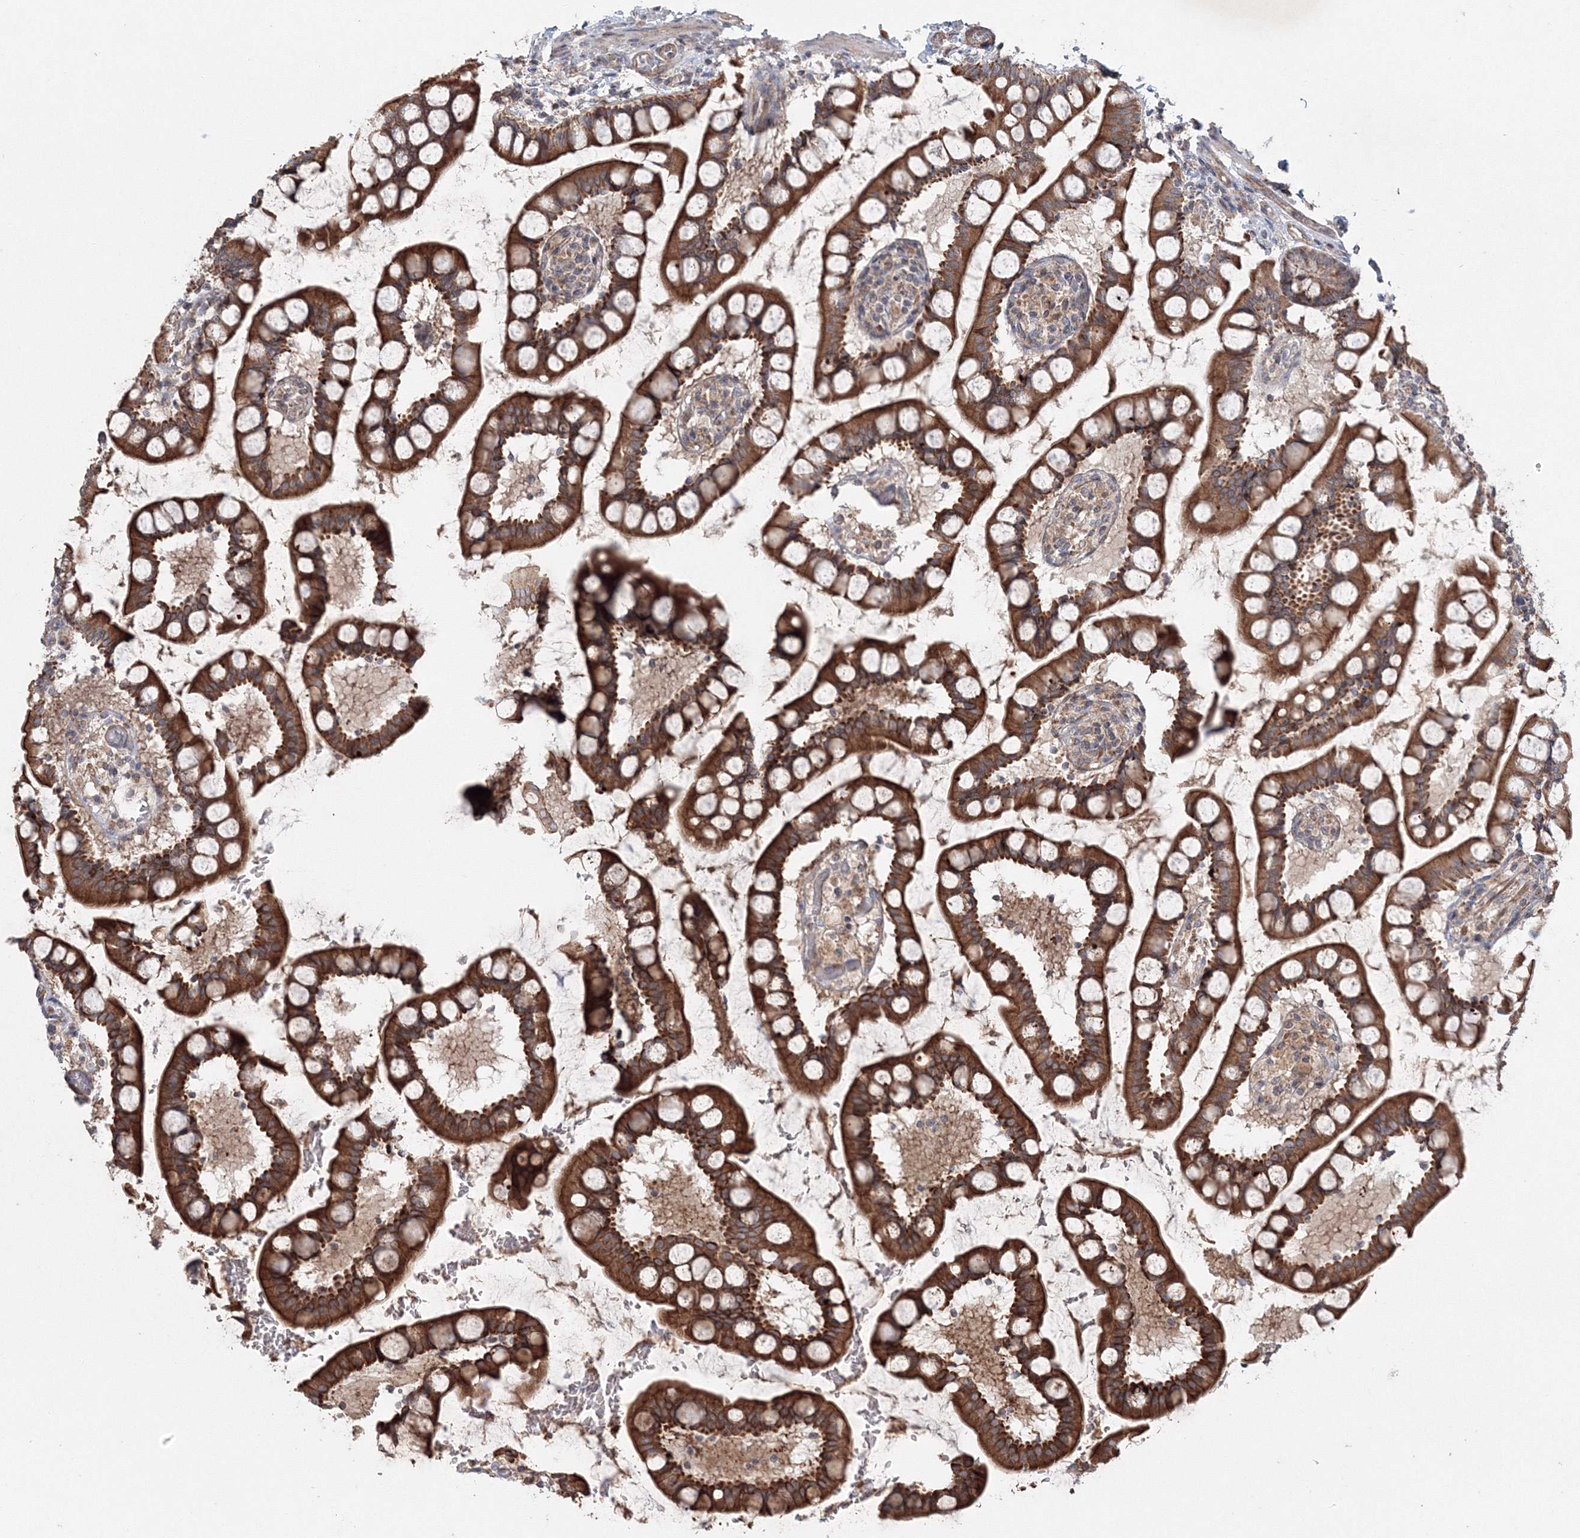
{"staining": {"intensity": "strong", "quantity": ">75%", "location": "cytoplasmic/membranous"}, "tissue": "small intestine", "cell_type": "Glandular cells", "image_type": "normal", "snomed": [{"axis": "morphology", "description": "Normal tissue, NOS"}, {"axis": "topography", "description": "Small intestine"}], "caption": "This photomicrograph shows unremarkable small intestine stained with immunohistochemistry (IHC) to label a protein in brown. The cytoplasmic/membranous of glandular cells show strong positivity for the protein. Nuclei are counter-stained blue.", "gene": "NOA1", "patient": {"sex": "male", "age": 52}}